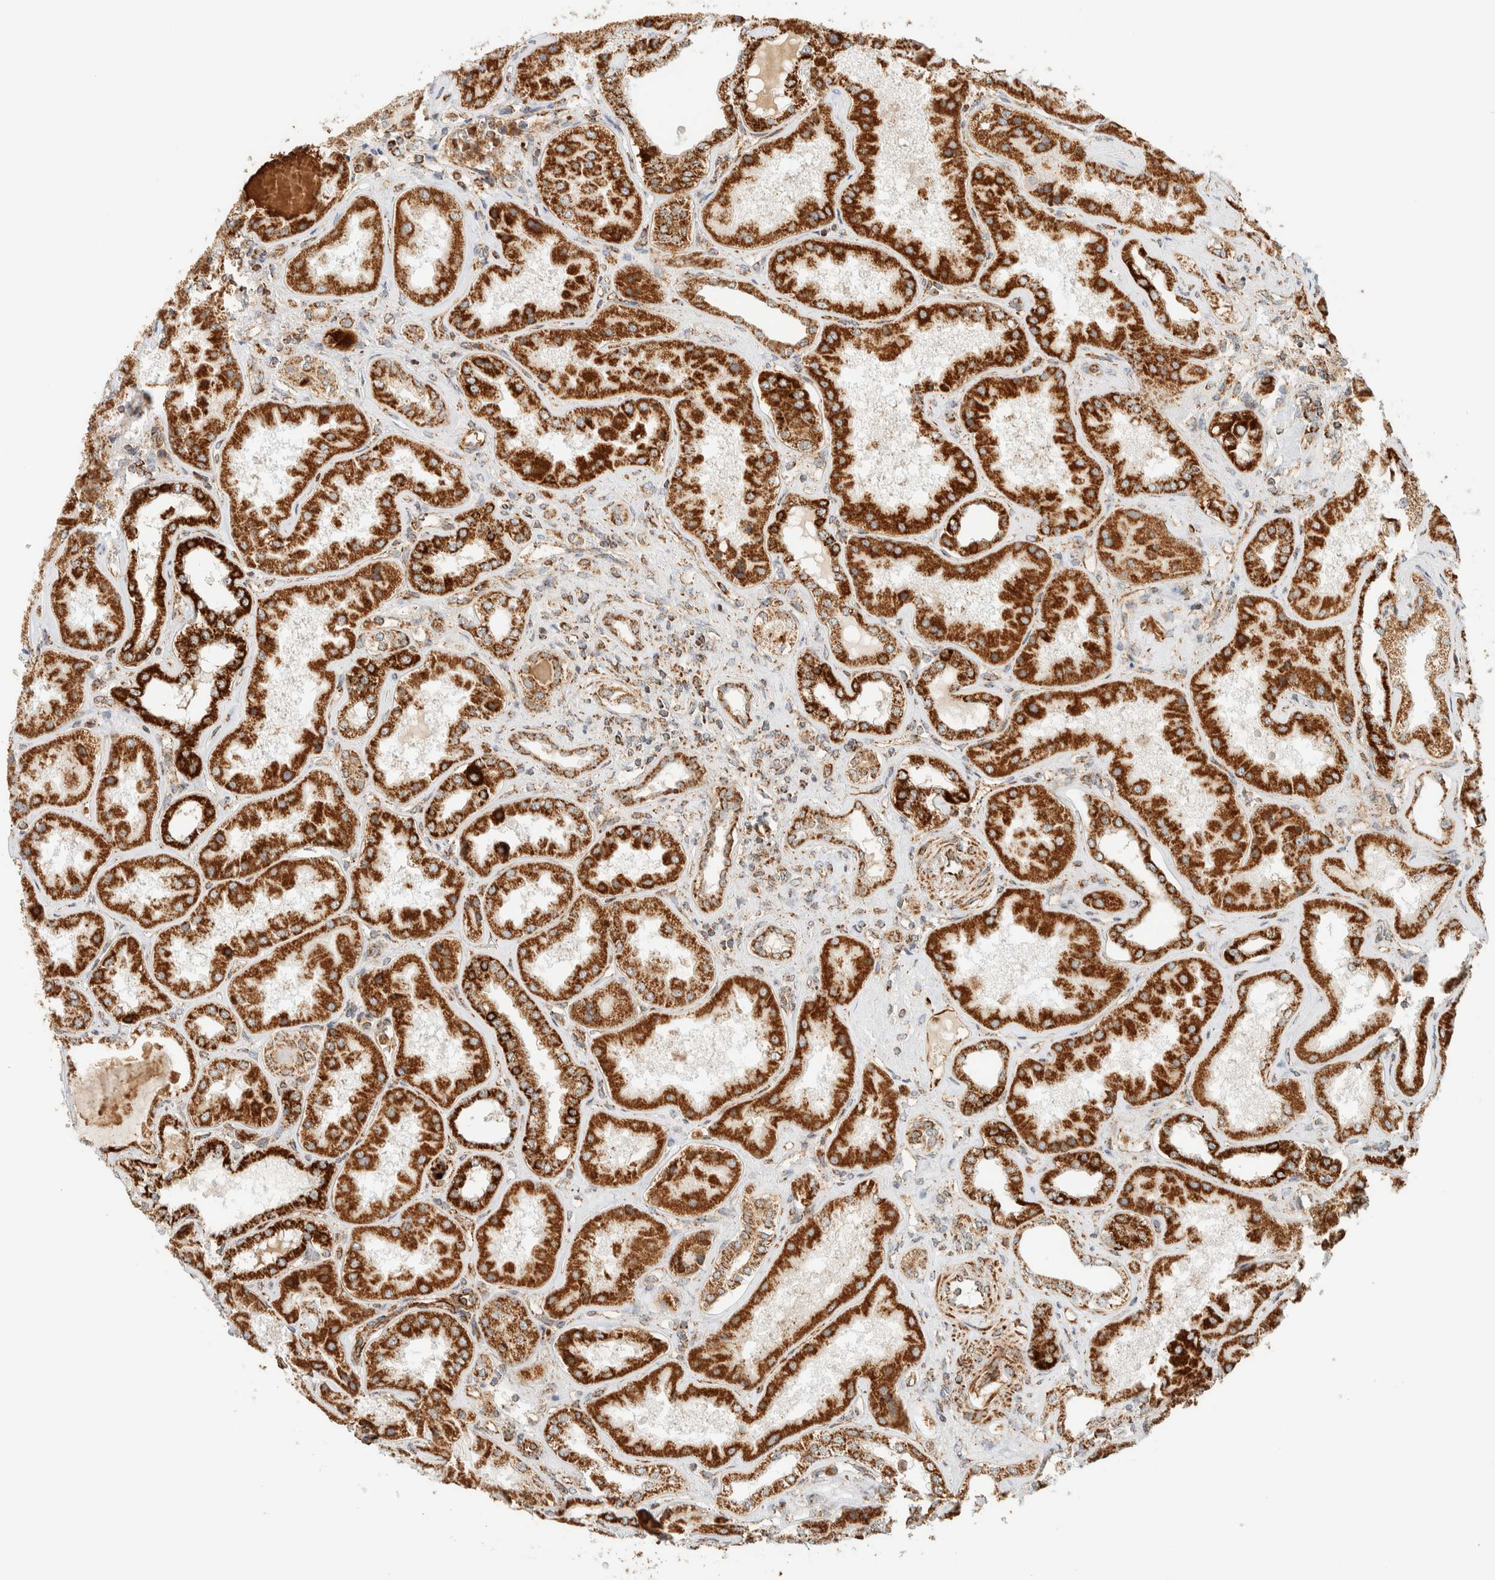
{"staining": {"intensity": "strong", "quantity": ">75%", "location": "cytoplasmic/membranous"}, "tissue": "kidney", "cell_type": "Cells in glomeruli", "image_type": "normal", "snomed": [{"axis": "morphology", "description": "Normal tissue, NOS"}, {"axis": "topography", "description": "Kidney"}], "caption": "The histopathology image reveals a brown stain indicating the presence of a protein in the cytoplasmic/membranous of cells in glomeruli in kidney. (DAB (3,3'-diaminobenzidine) = brown stain, brightfield microscopy at high magnification).", "gene": "KIFAP3", "patient": {"sex": "female", "age": 56}}